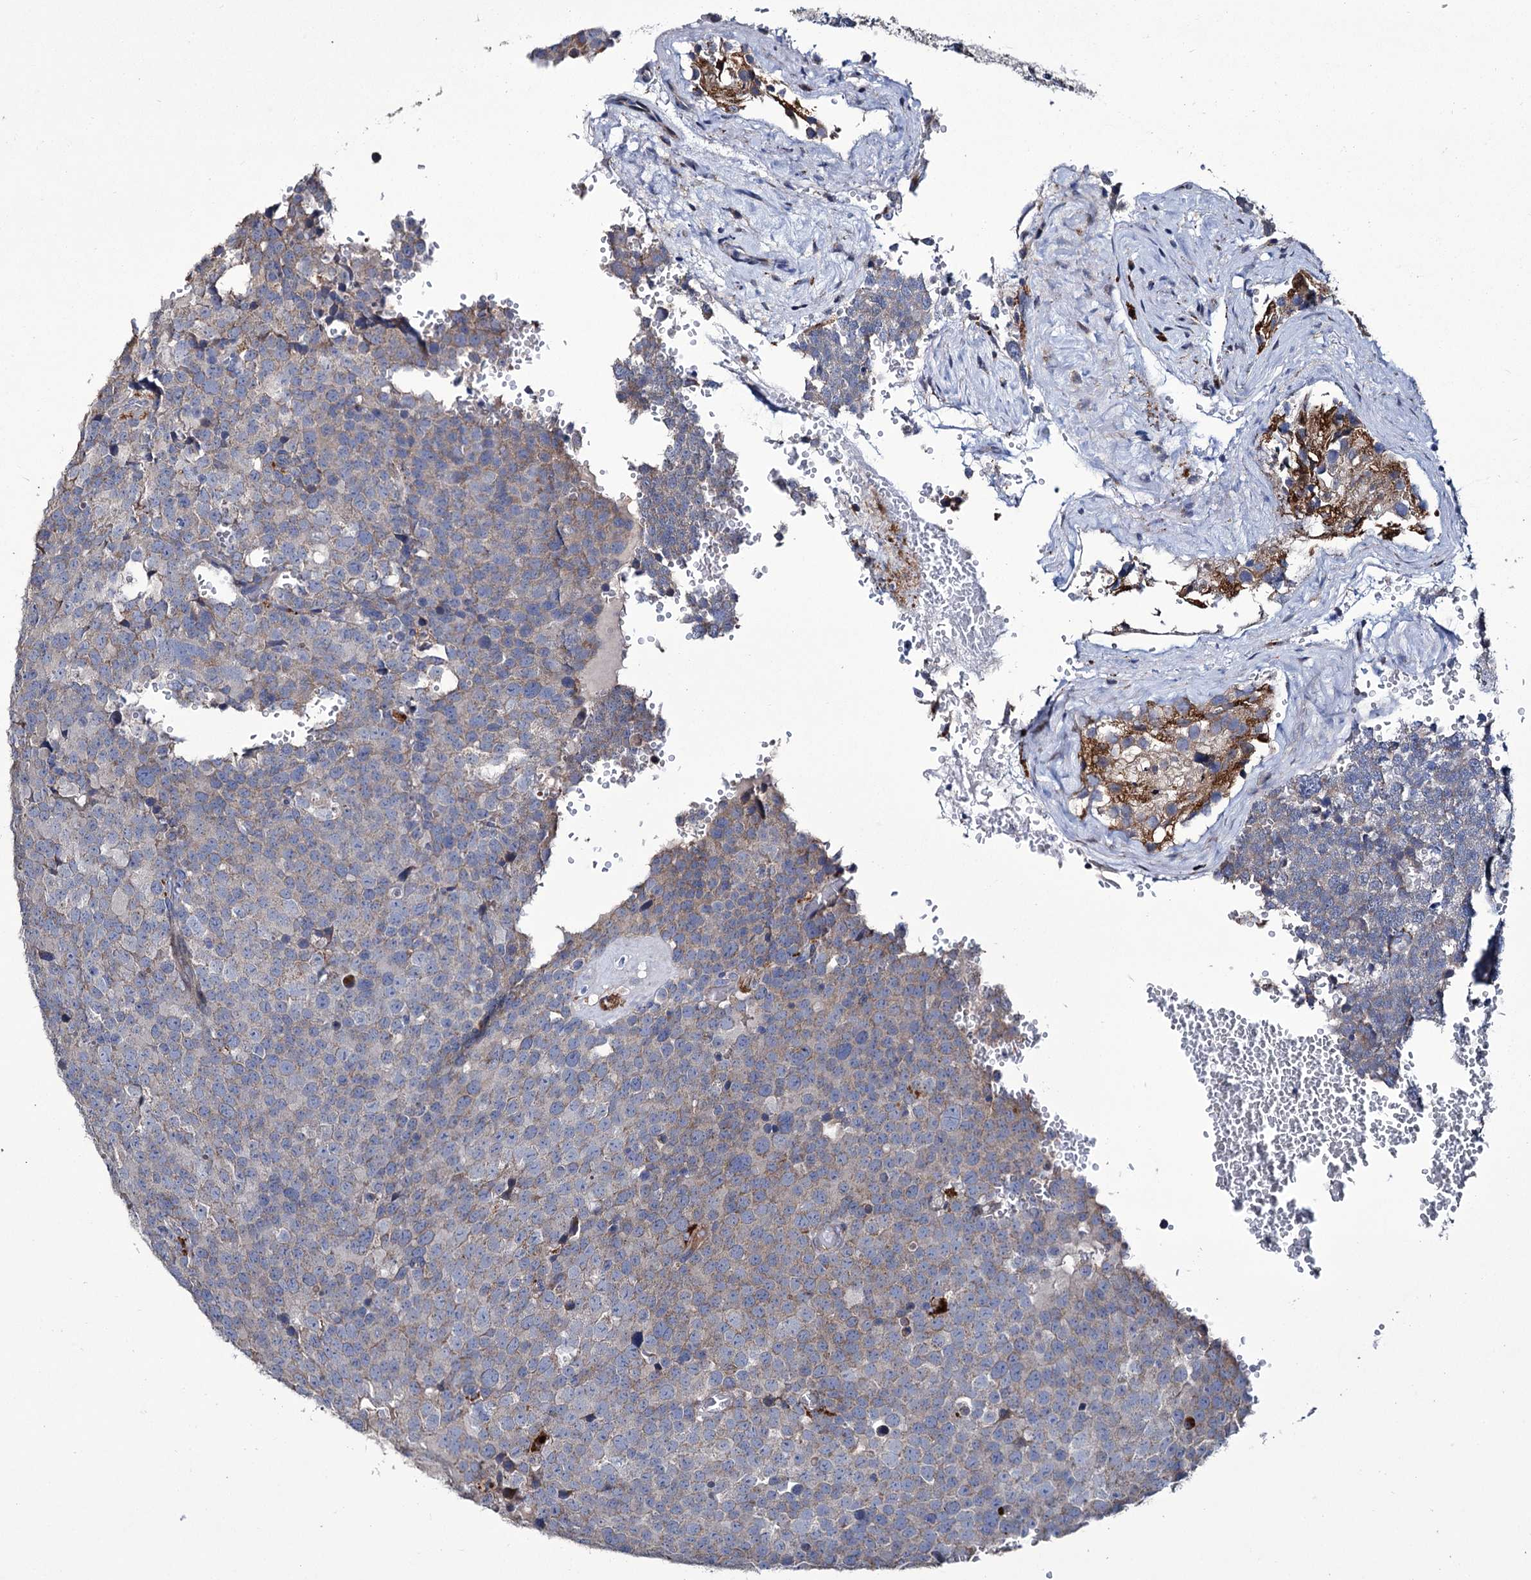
{"staining": {"intensity": "weak", "quantity": "<25%", "location": "cytoplasmic/membranous"}, "tissue": "testis cancer", "cell_type": "Tumor cells", "image_type": "cancer", "snomed": [{"axis": "morphology", "description": "Seminoma, NOS"}, {"axis": "topography", "description": "Testis"}], "caption": "This is an IHC photomicrograph of seminoma (testis). There is no staining in tumor cells.", "gene": "TUBGCP5", "patient": {"sex": "male", "age": 71}}